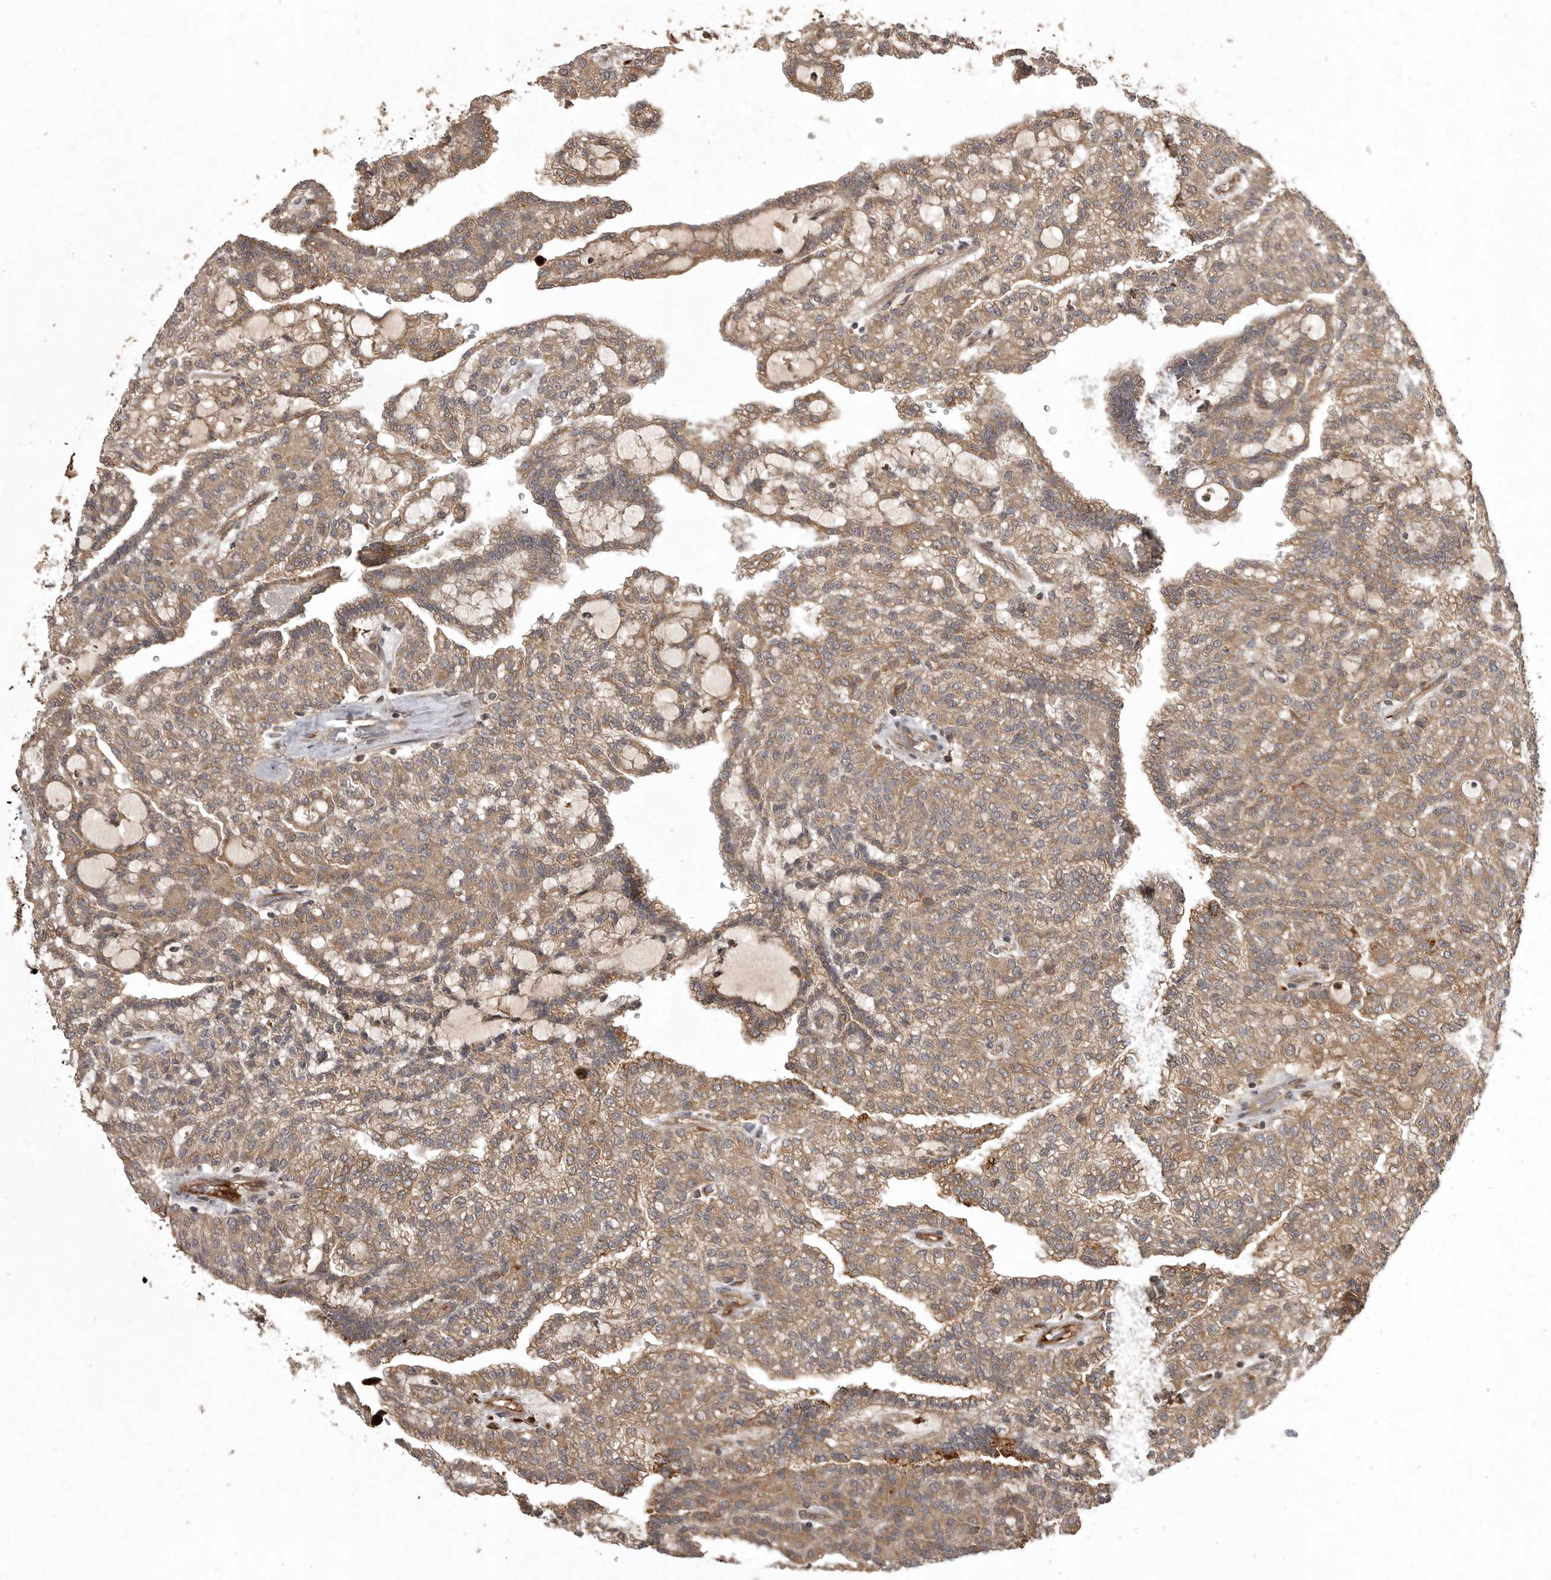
{"staining": {"intensity": "moderate", "quantity": ">75%", "location": "cytoplasmic/membranous"}, "tissue": "renal cancer", "cell_type": "Tumor cells", "image_type": "cancer", "snomed": [{"axis": "morphology", "description": "Adenocarcinoma, NOS"}, {"axis": "topography", "description": "Kidney"}], "caption": "The photomicrograph reveals a brown stain indicating the presence of a protein in the cytoplasmic/membranous of tumor cells in adenocarcinoma (renal). (DAB (3,3'-diaminobenzidine) = brown stain, brightfield microscopy at high magnification).", "gene": "GPR31", "patient": {"sex": "male", "age": 63}}